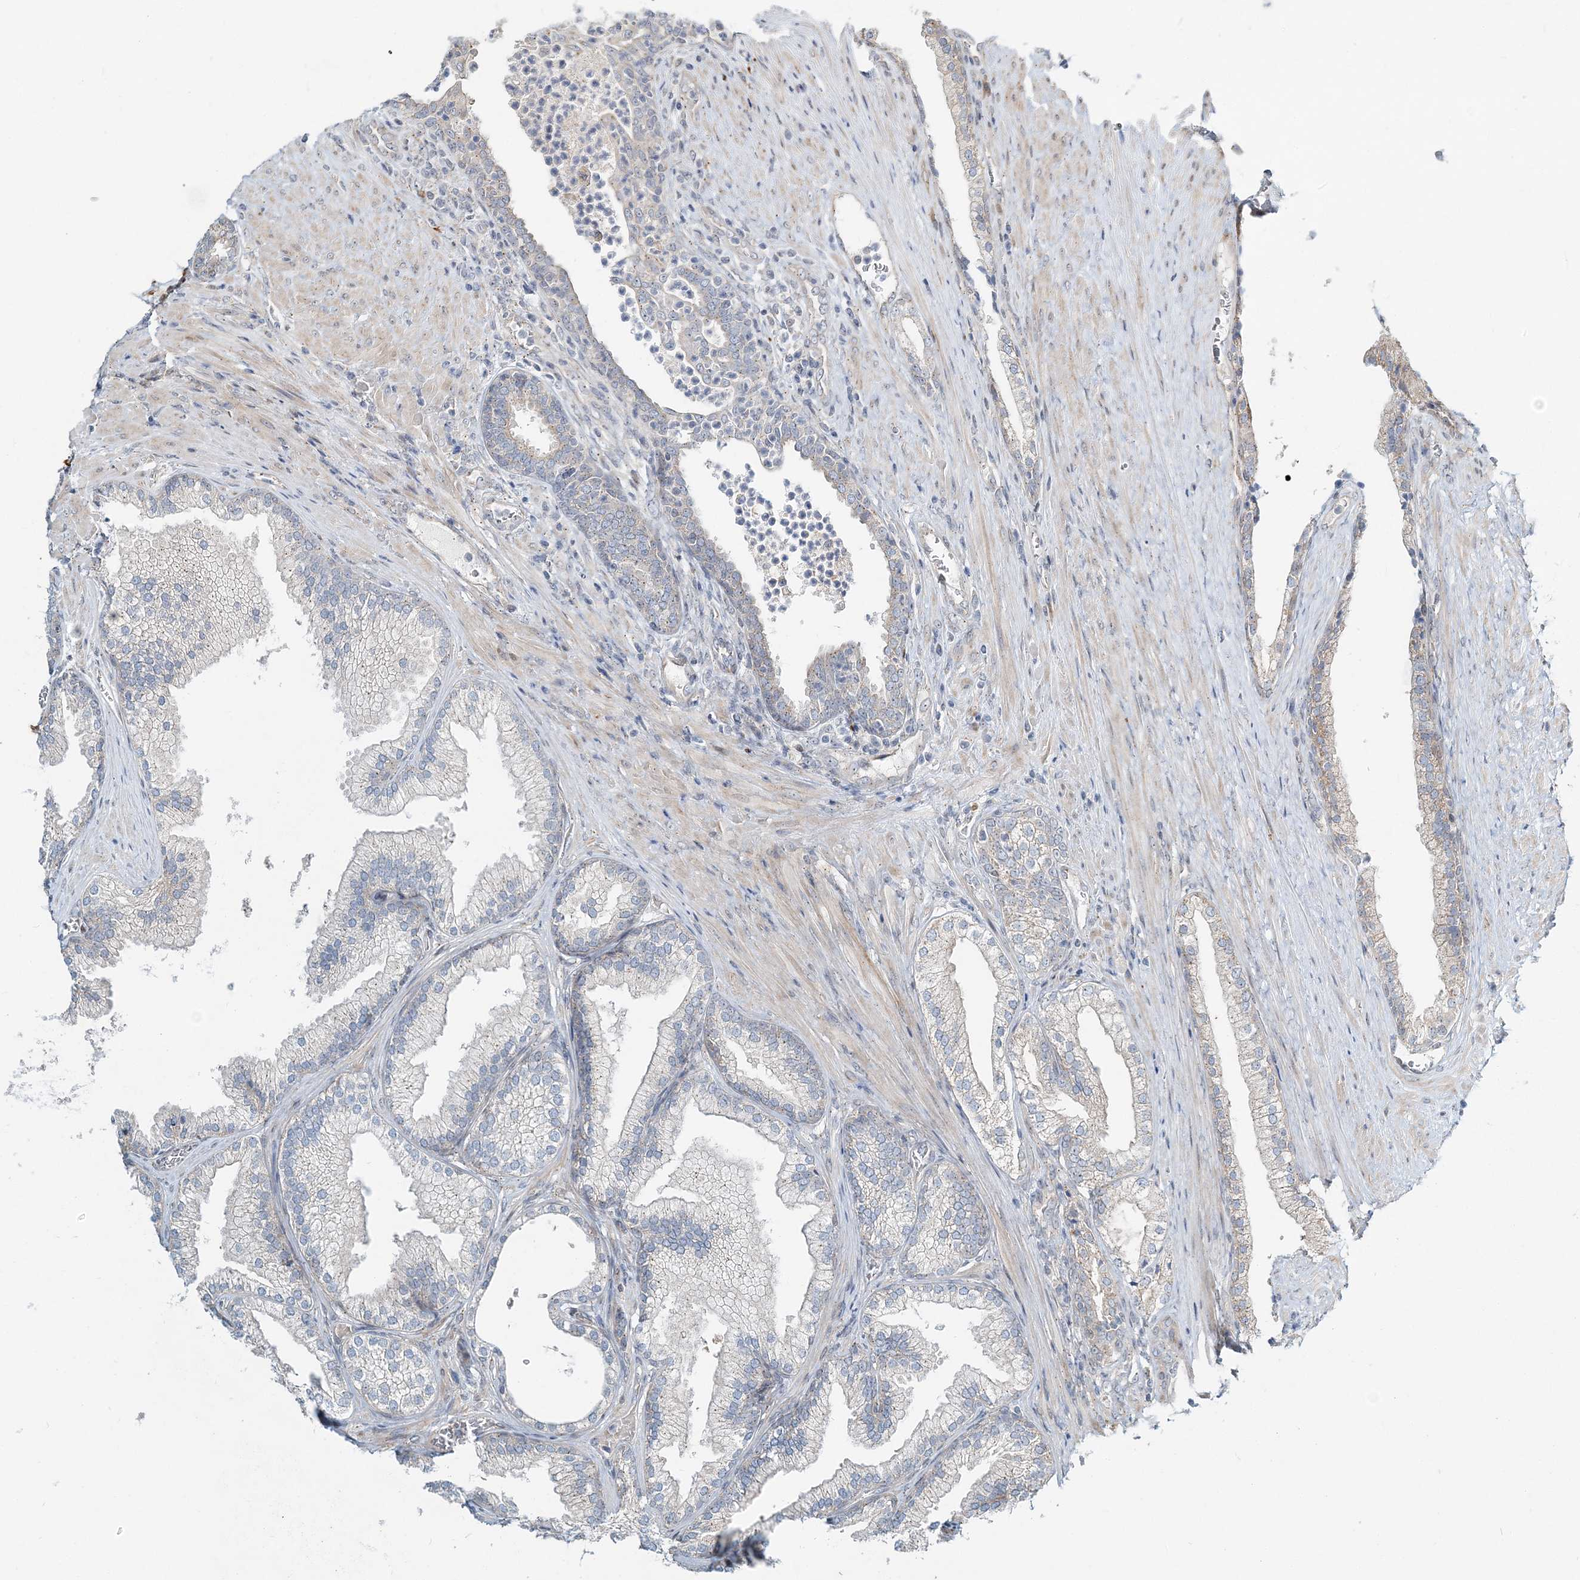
{"staining": {"intensity": "weak", "quantity": "25%-75%", "location": "cytoplasmic/membranous,nuclear"}, "tissue": "prostate", "cell_type": "Glandular cells", "image_type": "normal", "snomed": [{"axis": "morphology", "description": "Normal tissue, NOS"}, {"axis": "topography", "description": "Prostate"}], "caption": "Immunohistochemical staining of normal prostate displays low levels of weak cytoplasmic/membranous,nuclear staining in about 25%-75% of glandular cells. The protein of interest is stained brown, and the nuclei are stained in blue (DAB (3,3'-diaminobenzidine) IHC with brightfield microscopy, high magnification).", "gene": "CXXC5", "patient": {"sex": "male", "age": 76}}